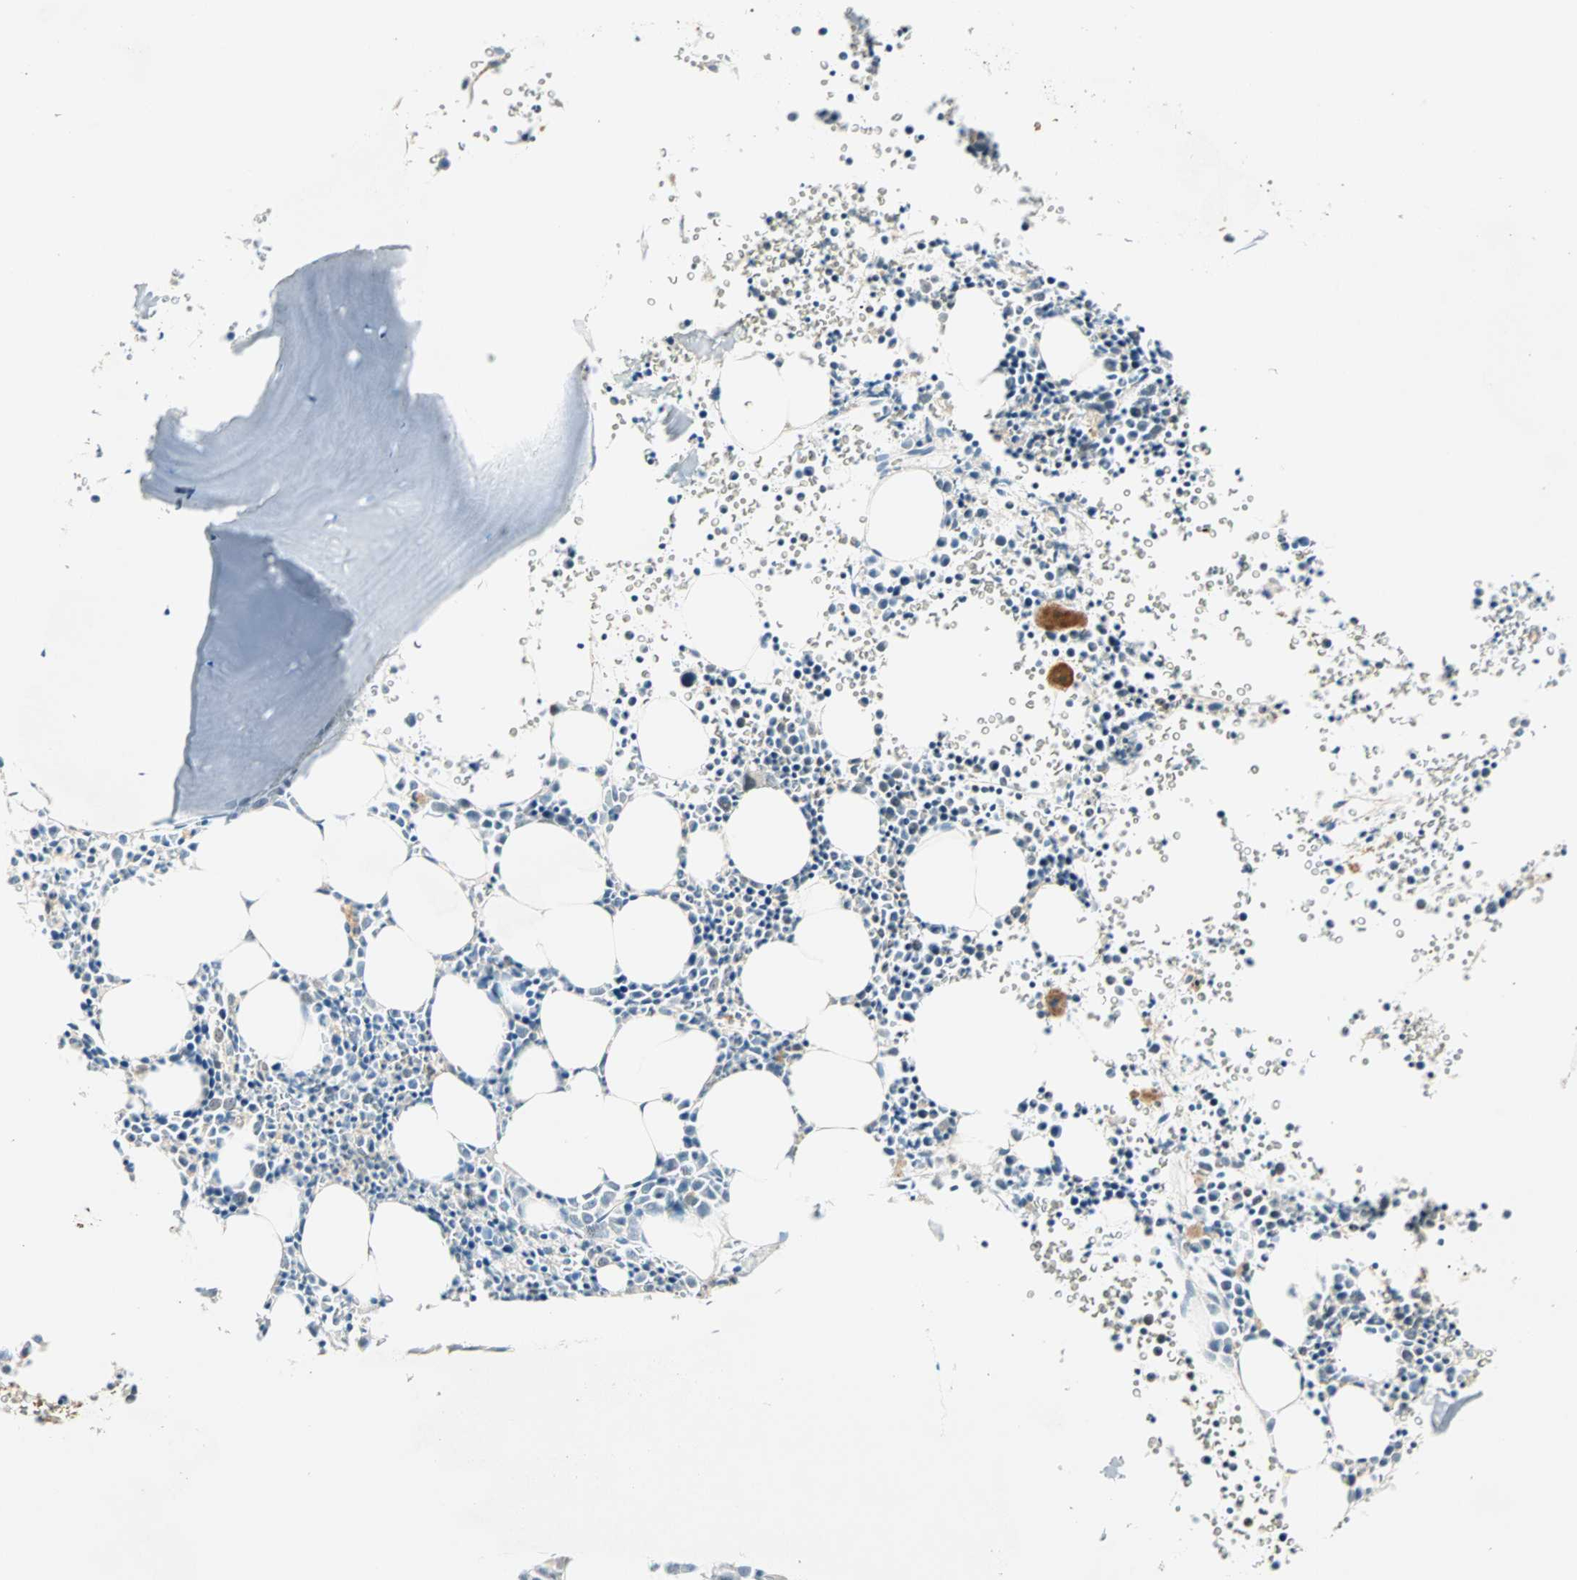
{"staining": {"intensity": "negative", "quantity": "none", "location": "none"}, "tissue": "bone marrow", "cell_type": "Hematopoietic cells", "image_type": "normal", "snomed": [{"axis": "morphology", "description": "Normal tissue, NOS"}, {"axis": "morphology", "description": "Inflammation, NOS"}, {"axis": "topography", "description": "Bone marrow"}], "caption": "Micrograph shows no protein positivity in hematopoietic cells of normal bone marrow.", "gene": "RAD18", "patient": {"sex": "female", "age": 17}}